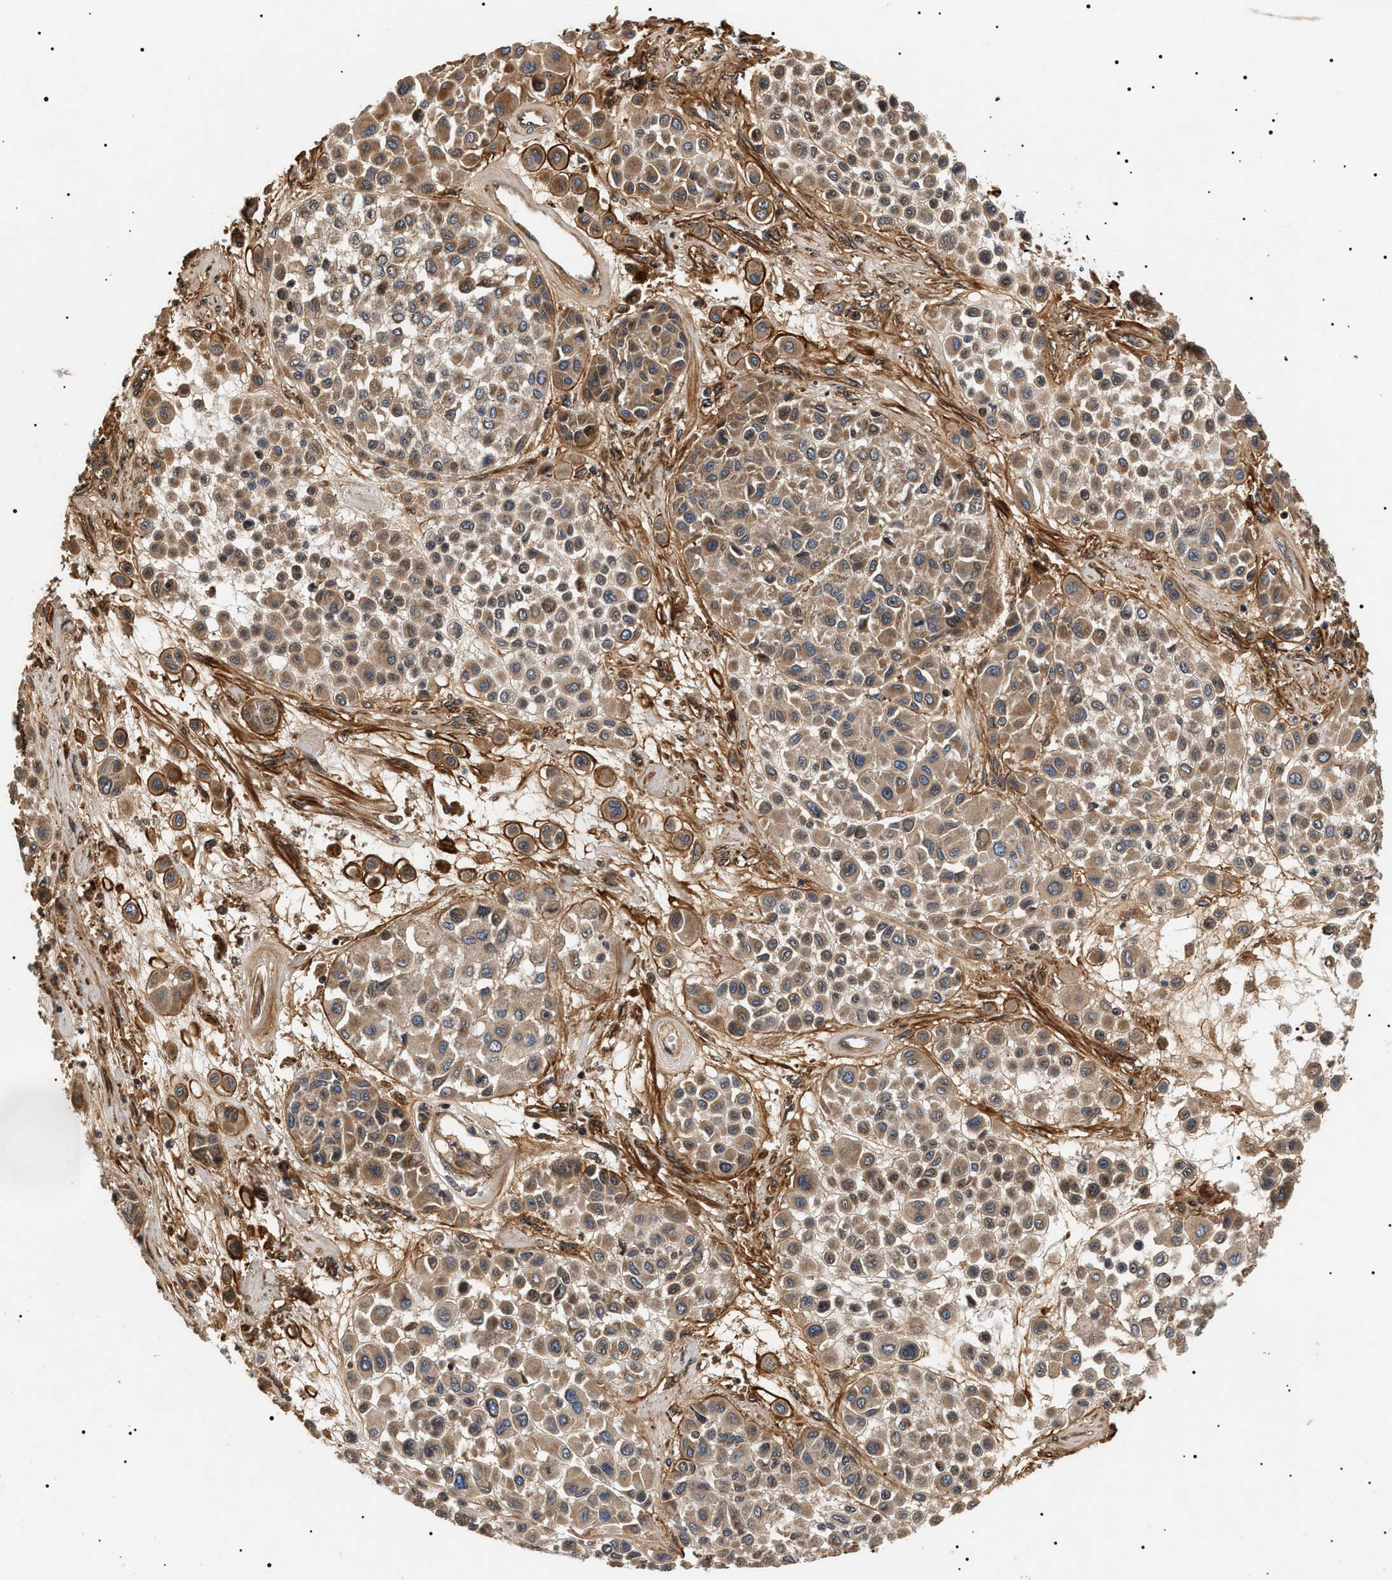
{"staining": {"intensity": "moderate", "quantity": ">75%", "location": "cytoplasmic/membranous"}, "tissue": "melanoma", "cell_type": "Tumor cells", "image_type": "cancer", "snomed": [{"axis": "morphology", "description": "Malignant melanoma, Metastatic site"}, {"axis": "topography", "description": "Soft tissue"}], "caption": "Protein staining of melanoma tissue exhibits moderate cytoplasmic/membranous positivity in approximately >75% of tumor cells.", "gene": "ZBTB26", "patient": {"sex": "male", "age": 41}}